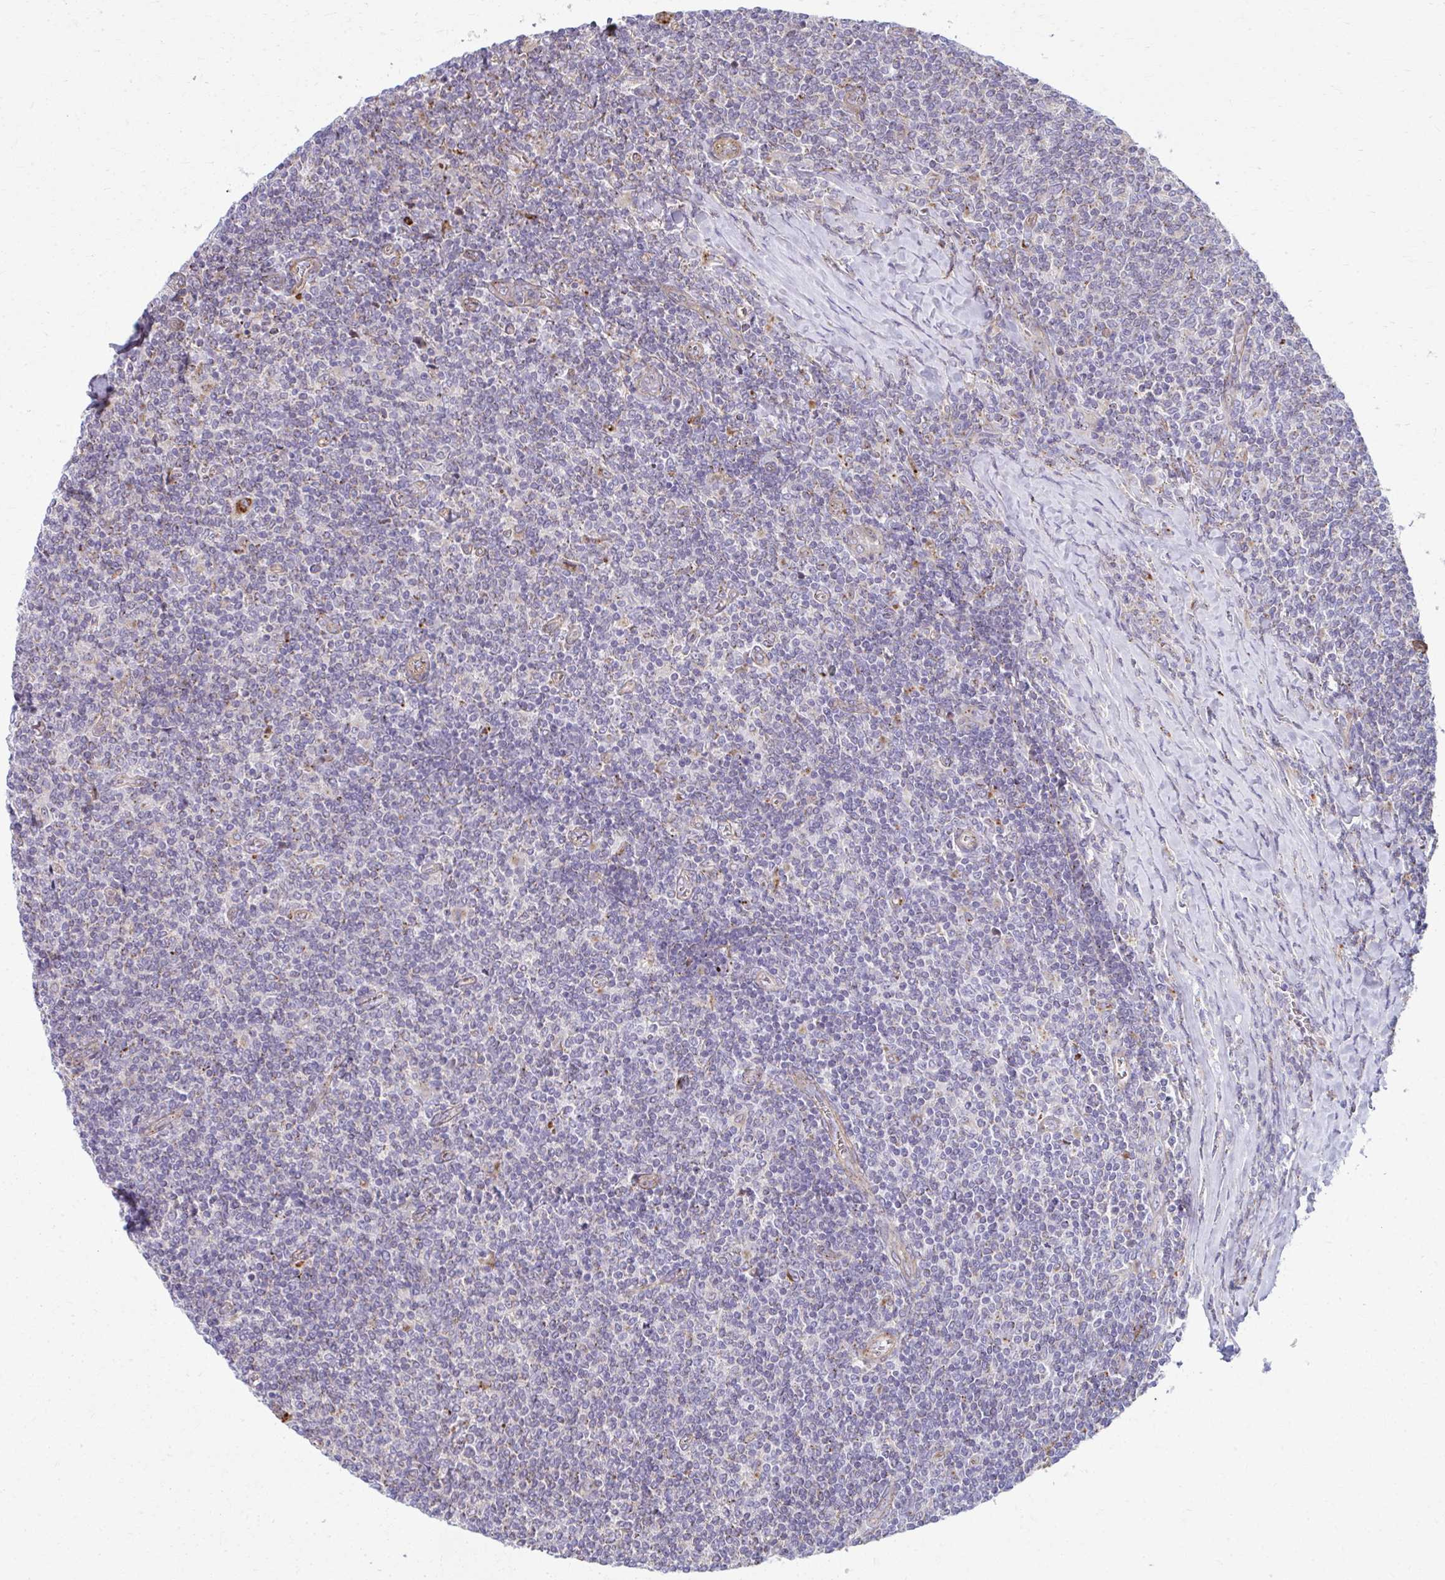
{"staining": {"intensity": "weak", "quantity": "<25%", "location": "cytoplasmic/membranous"}, "tissue": "lymphoma", "cell_type": "Tumor cells", "image_type": "cancer", "snomed": [{"axis": "morphology", "description": "Malignant lymphoma, non-Hodgkin's type, Low grade"}, {"axis": "topography", "description": "Lymph node"}], "caption": "DAB (3,3'-diaminobenzidine) immunohistochemical staining of malignant lymphoma, non-Hodgkin's type (low-grade) demonstrates no significant positivity in tumor cells.", "gene": "LRRC4B", "patient": {"sex": "male", "age": 52}}